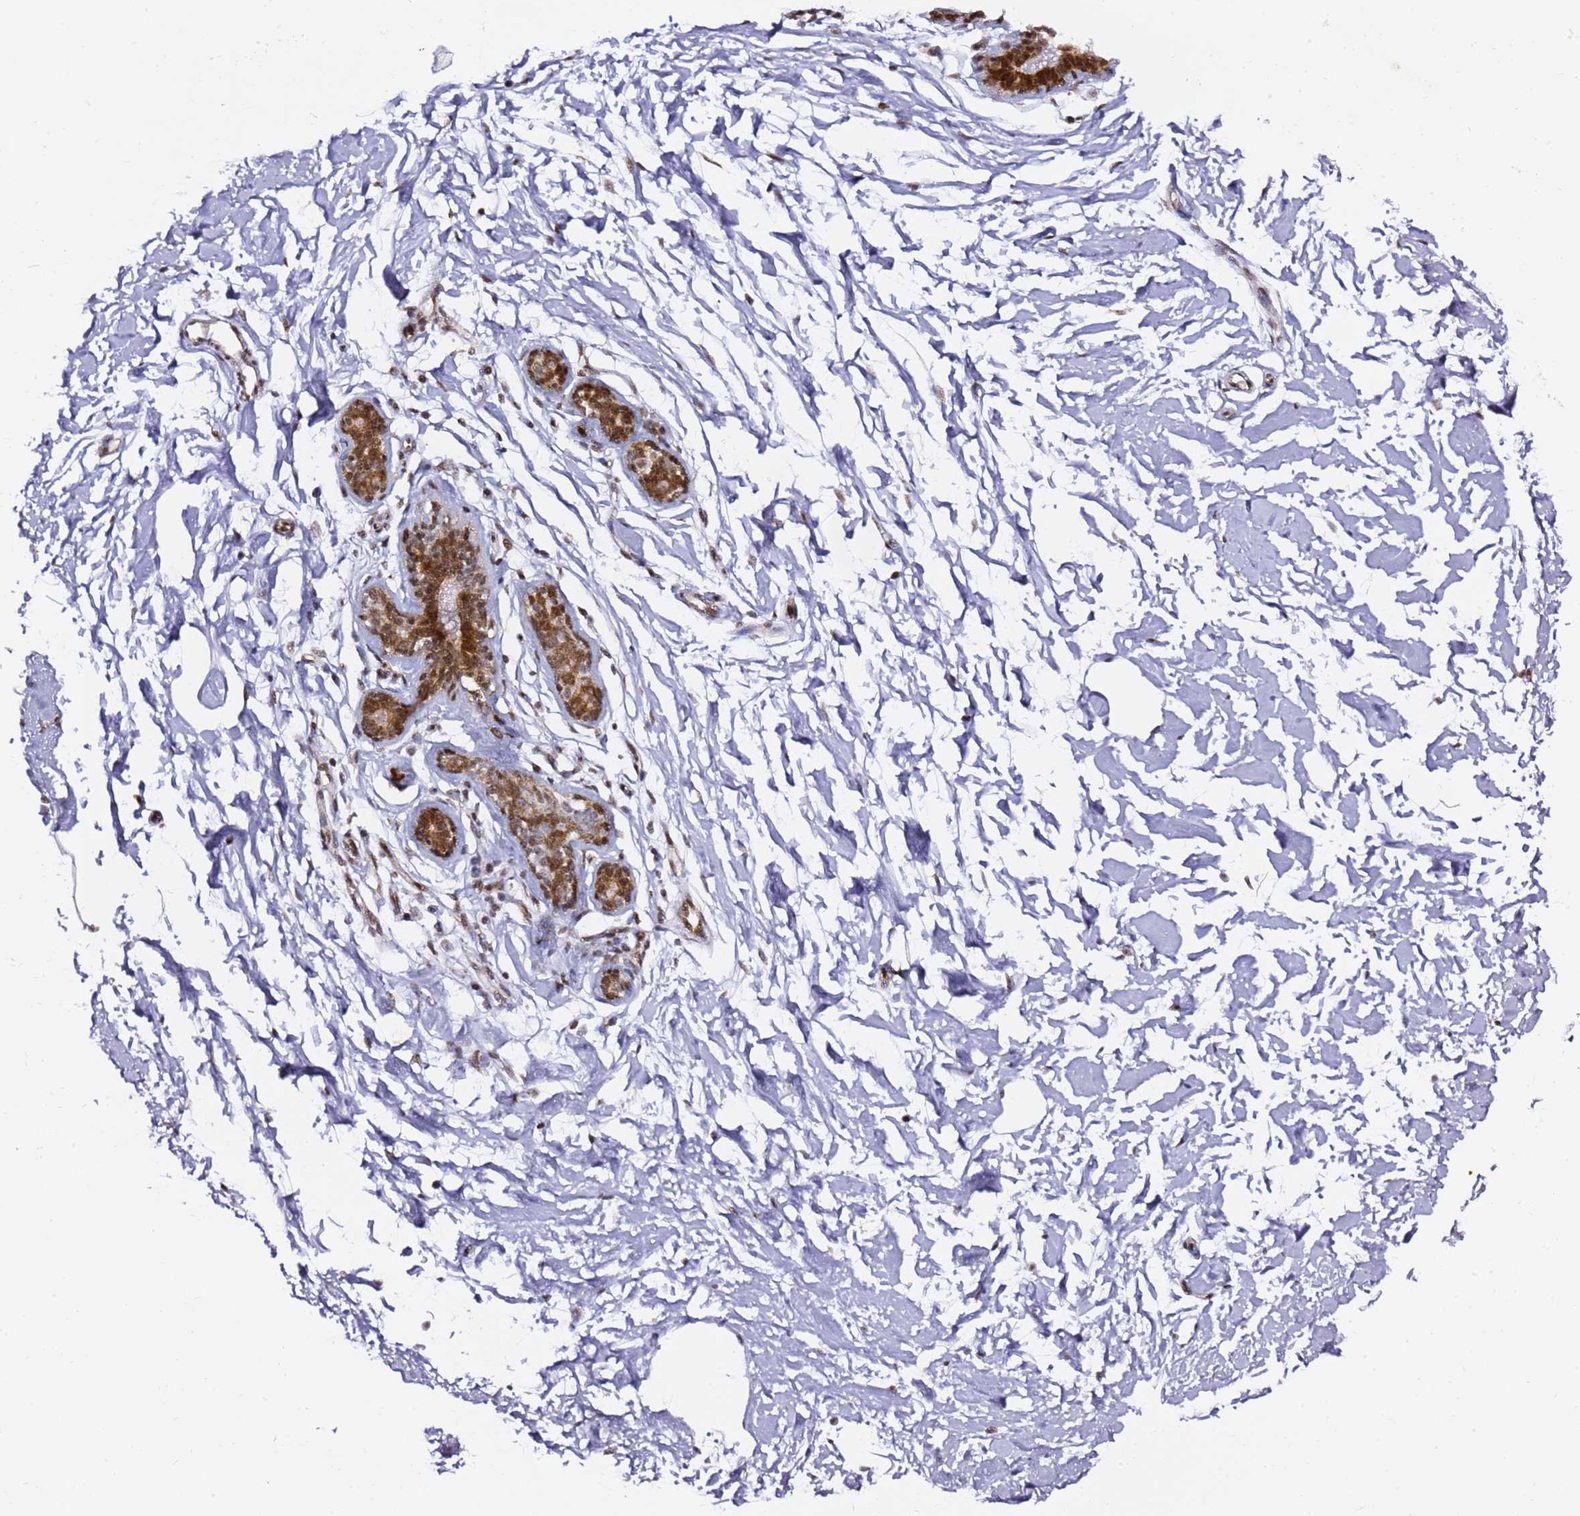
{"staining": {"intensity": "negative", "quantity": "none", "location": "none"}, "tissue": "adipose tissue", "cell_type": "Adipocytes", "image_type": "normal", "snomed": [{"axis": "morphology", "description": "Normal tissue, NOS"}, {"axis": "topography", "description": "Breast"}], "caption": "This is an immunohistochemistry (IHC) photomicrograph of benign adipose tissue. There is no positivity in adipocytes.", "gene": "GBP2", "patient": {"sex": "female", "age": 23}}